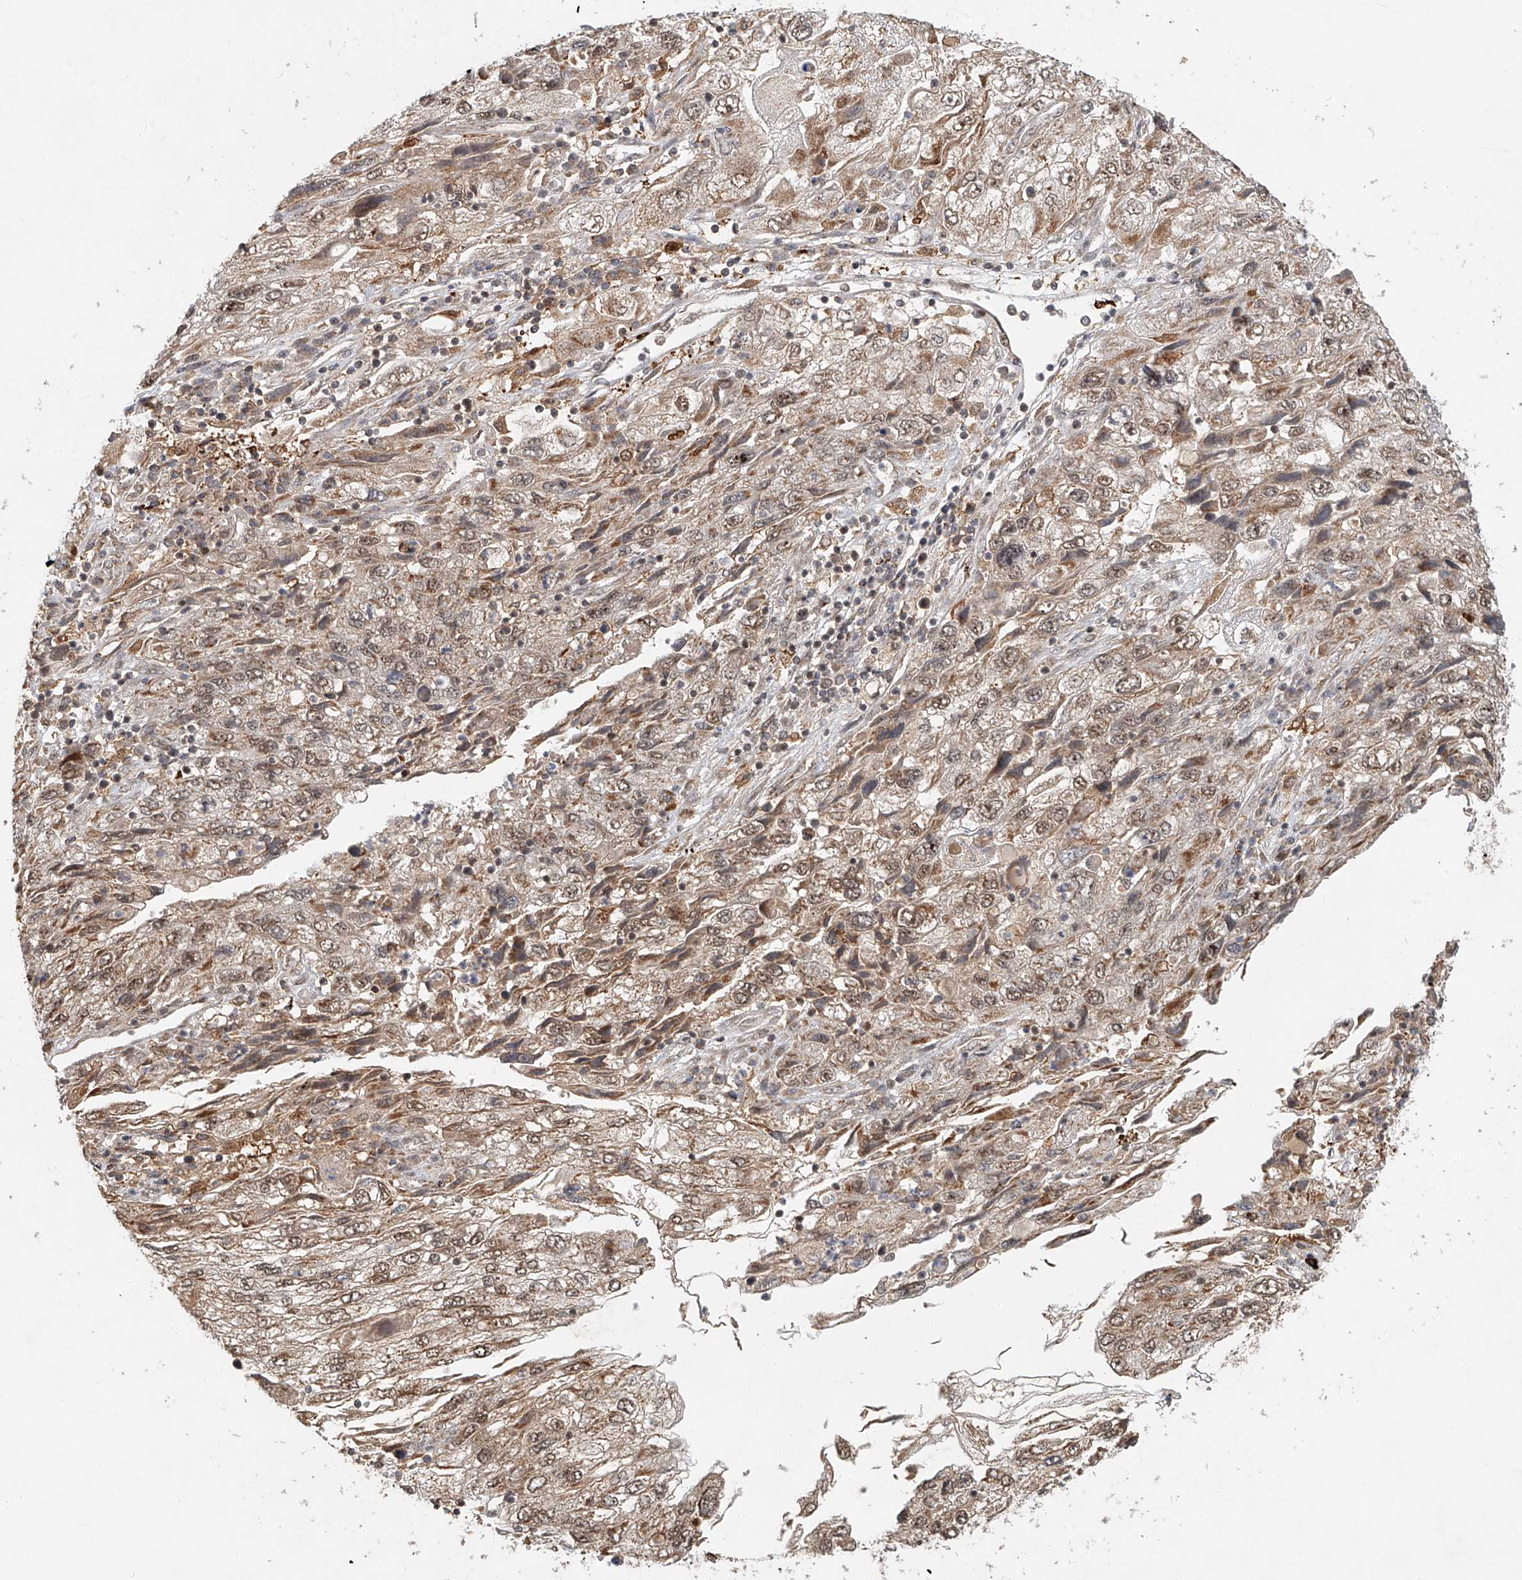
{"staining": {"intensity": "weak", "quantity": ">75%", "location": "cytoplasmic/membranous,nuclear"}, "tissue": "endometrial cancer", "cell_type": "Tumor cells", "image_type": "cancer", "snomed": [{"axis": "morphology", "description": "Adenocarcinoma, NOS"}, {"axis": "topography", "description": "Endometrium"}], "caption": "Protein staining by immunohistochemistry (IHC) demonstrates weak cytoplasmic/membranous and nuclear expression in about >75% of tumor cells in endometrial cancer.", "gene": "SYTL3", "patient": {"sex": "female", "age": 49}}